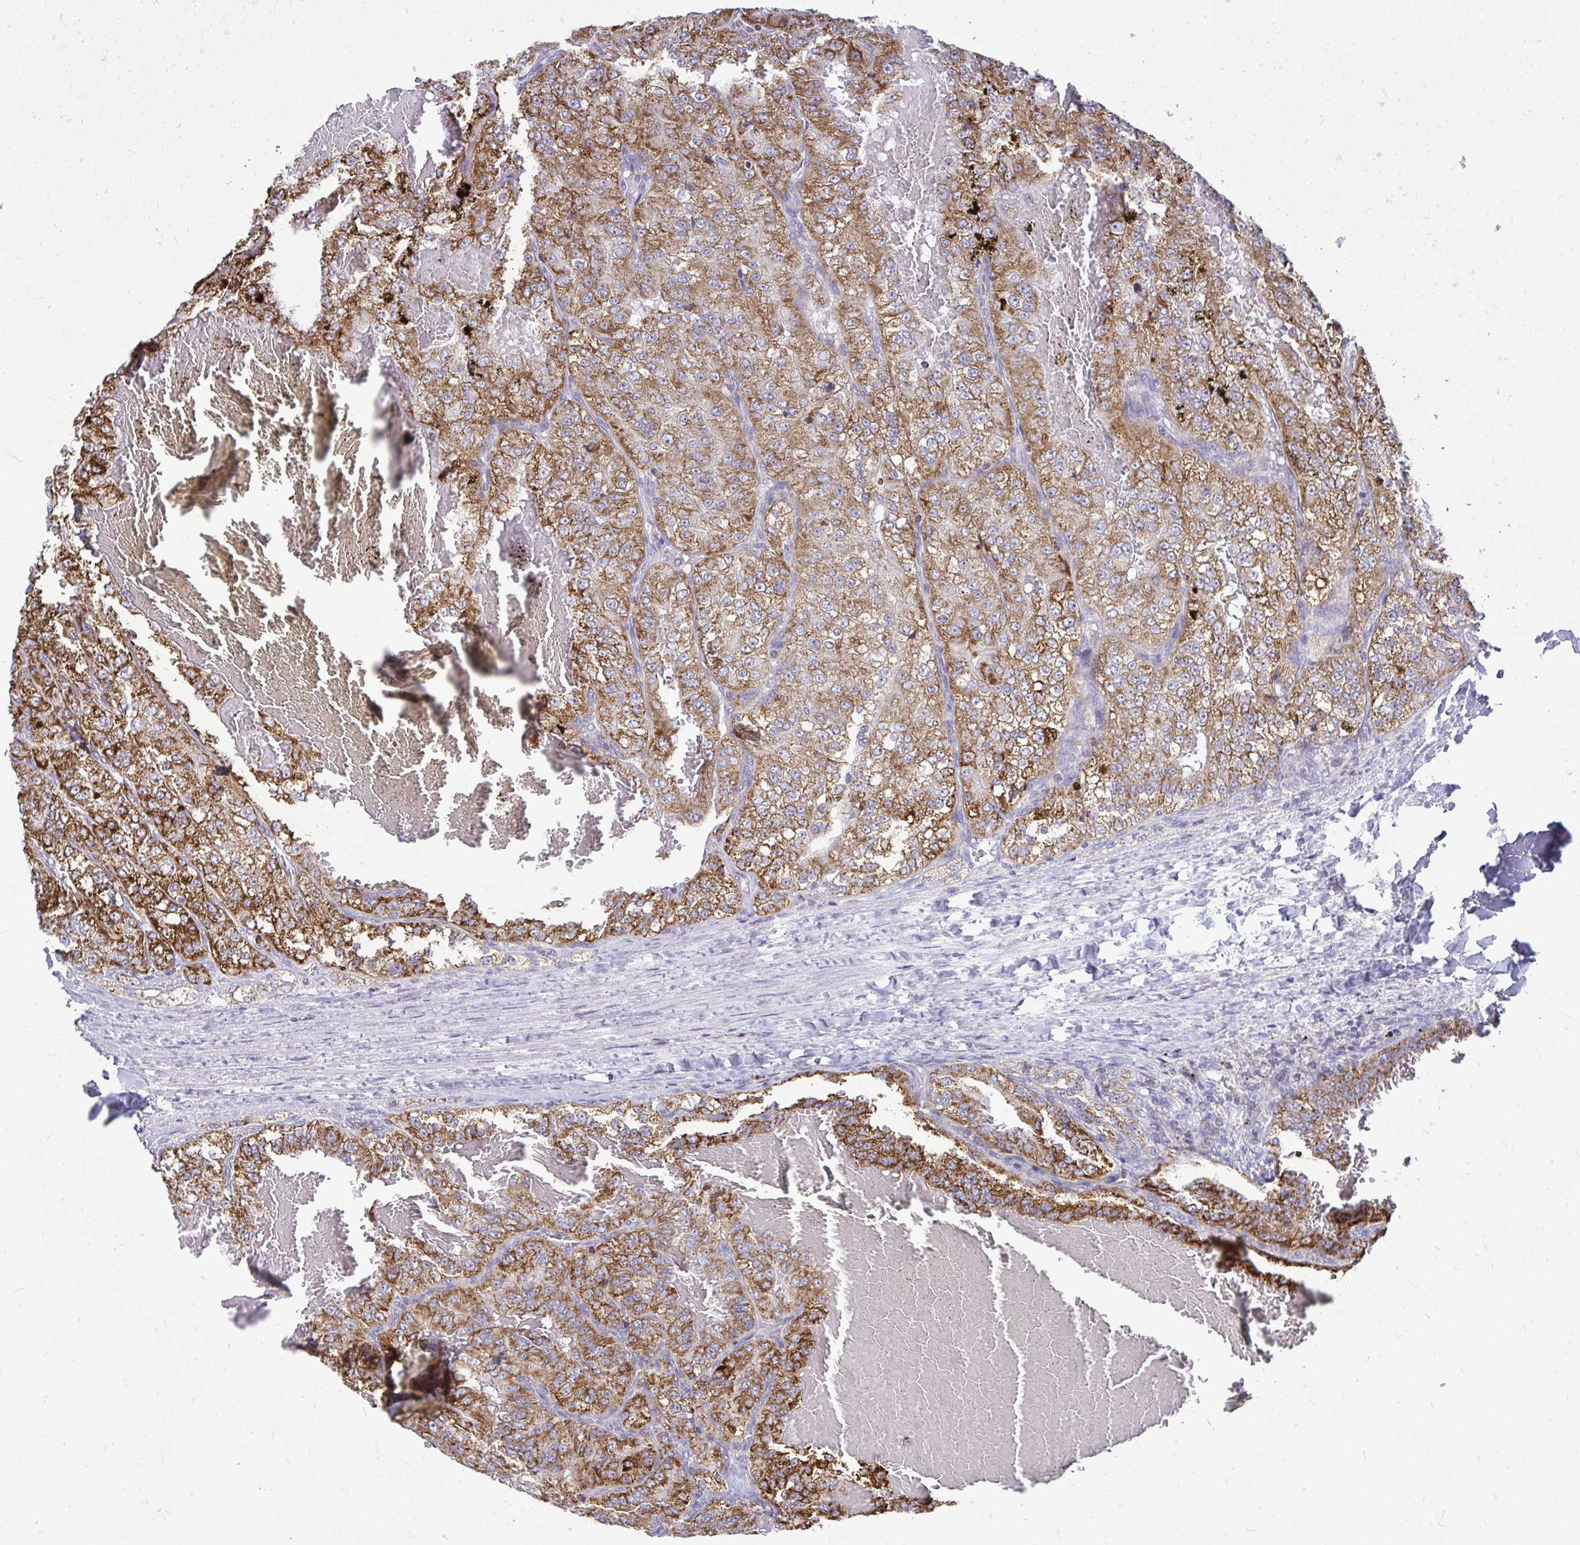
{"staining": {"intensity": "strong", "quantity": ">75%", "location": "cytoplasmic/membranous"}, "tissue": "renal cancer", "cell_type": "Tumor cells", "image_type": "cancer", "snomed": [{"axis": "morphology", "description": "Adenocarcinoma, NOS"}, {"axis": "topography", "description": "Kidney"}], "caption": "Renal cancer (adenocarcinoma) stained with DAB immunohistochemistry (IHC) displays high levels of strong cytoplasmic/membranous positivity in approximately >75% of tumor cells.", "gene": "SPTBN2", "patient": {"sex": "female", "age": 63}}